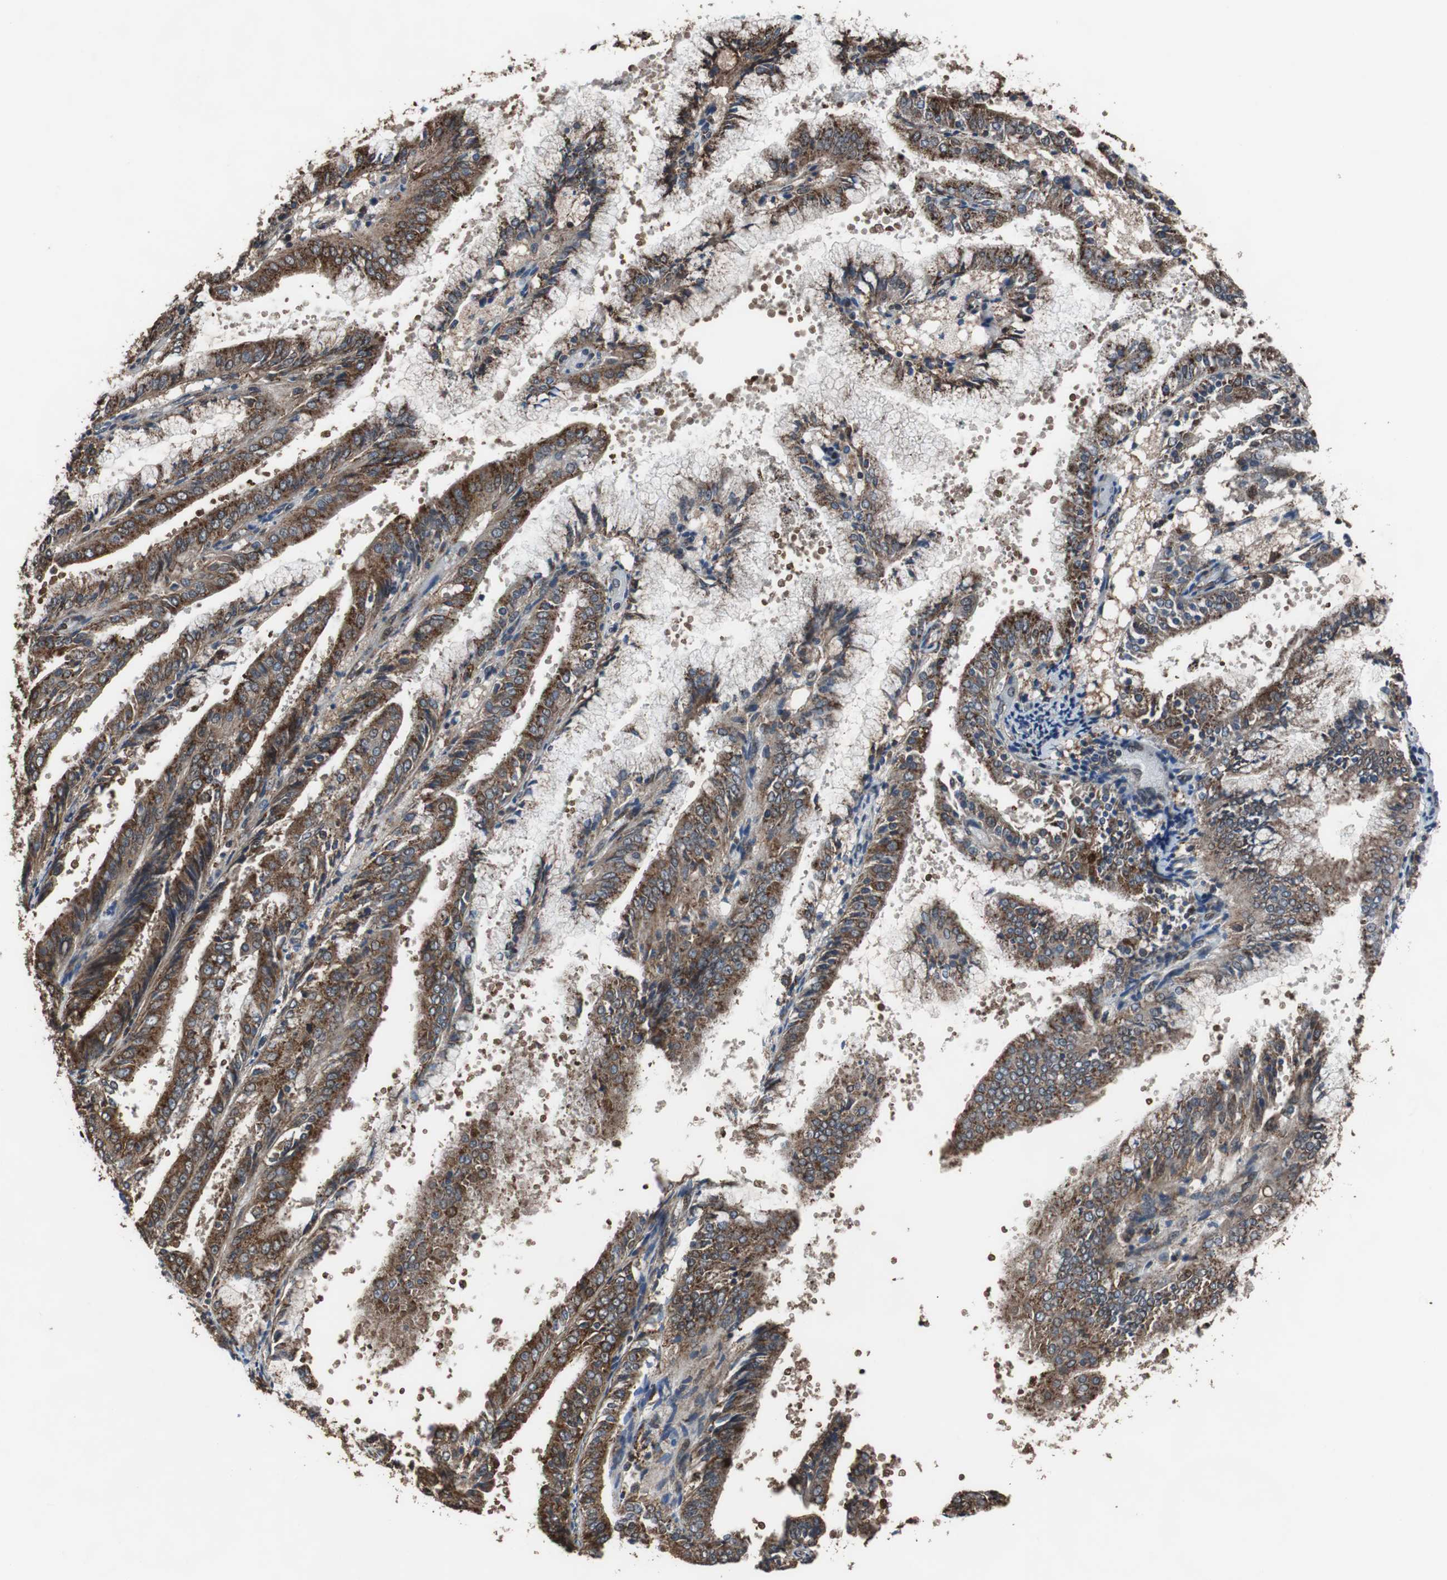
{"staining": {"intensity": "strong", "quantity": ">75%", "location": "cytoplasmic/membranous"}, "tissue": "endometrial cancer", "cell_type": "Tumor cells", "image_type": "cancer", "snomed": [{"axis": "morphology", "description": "Adenocarcinoma, NOS"}, {"axis": "topography", "description": "Endometrium"}], "caption": "Brown immunohistochemical staining in human endometrial cancer (adenocarcinoma) demonstrates strong cytoplasmic/membranous staining in about >75% of tumor cells.", "gene": "USP10", "patient": {"sex": "female", "age": 63}}